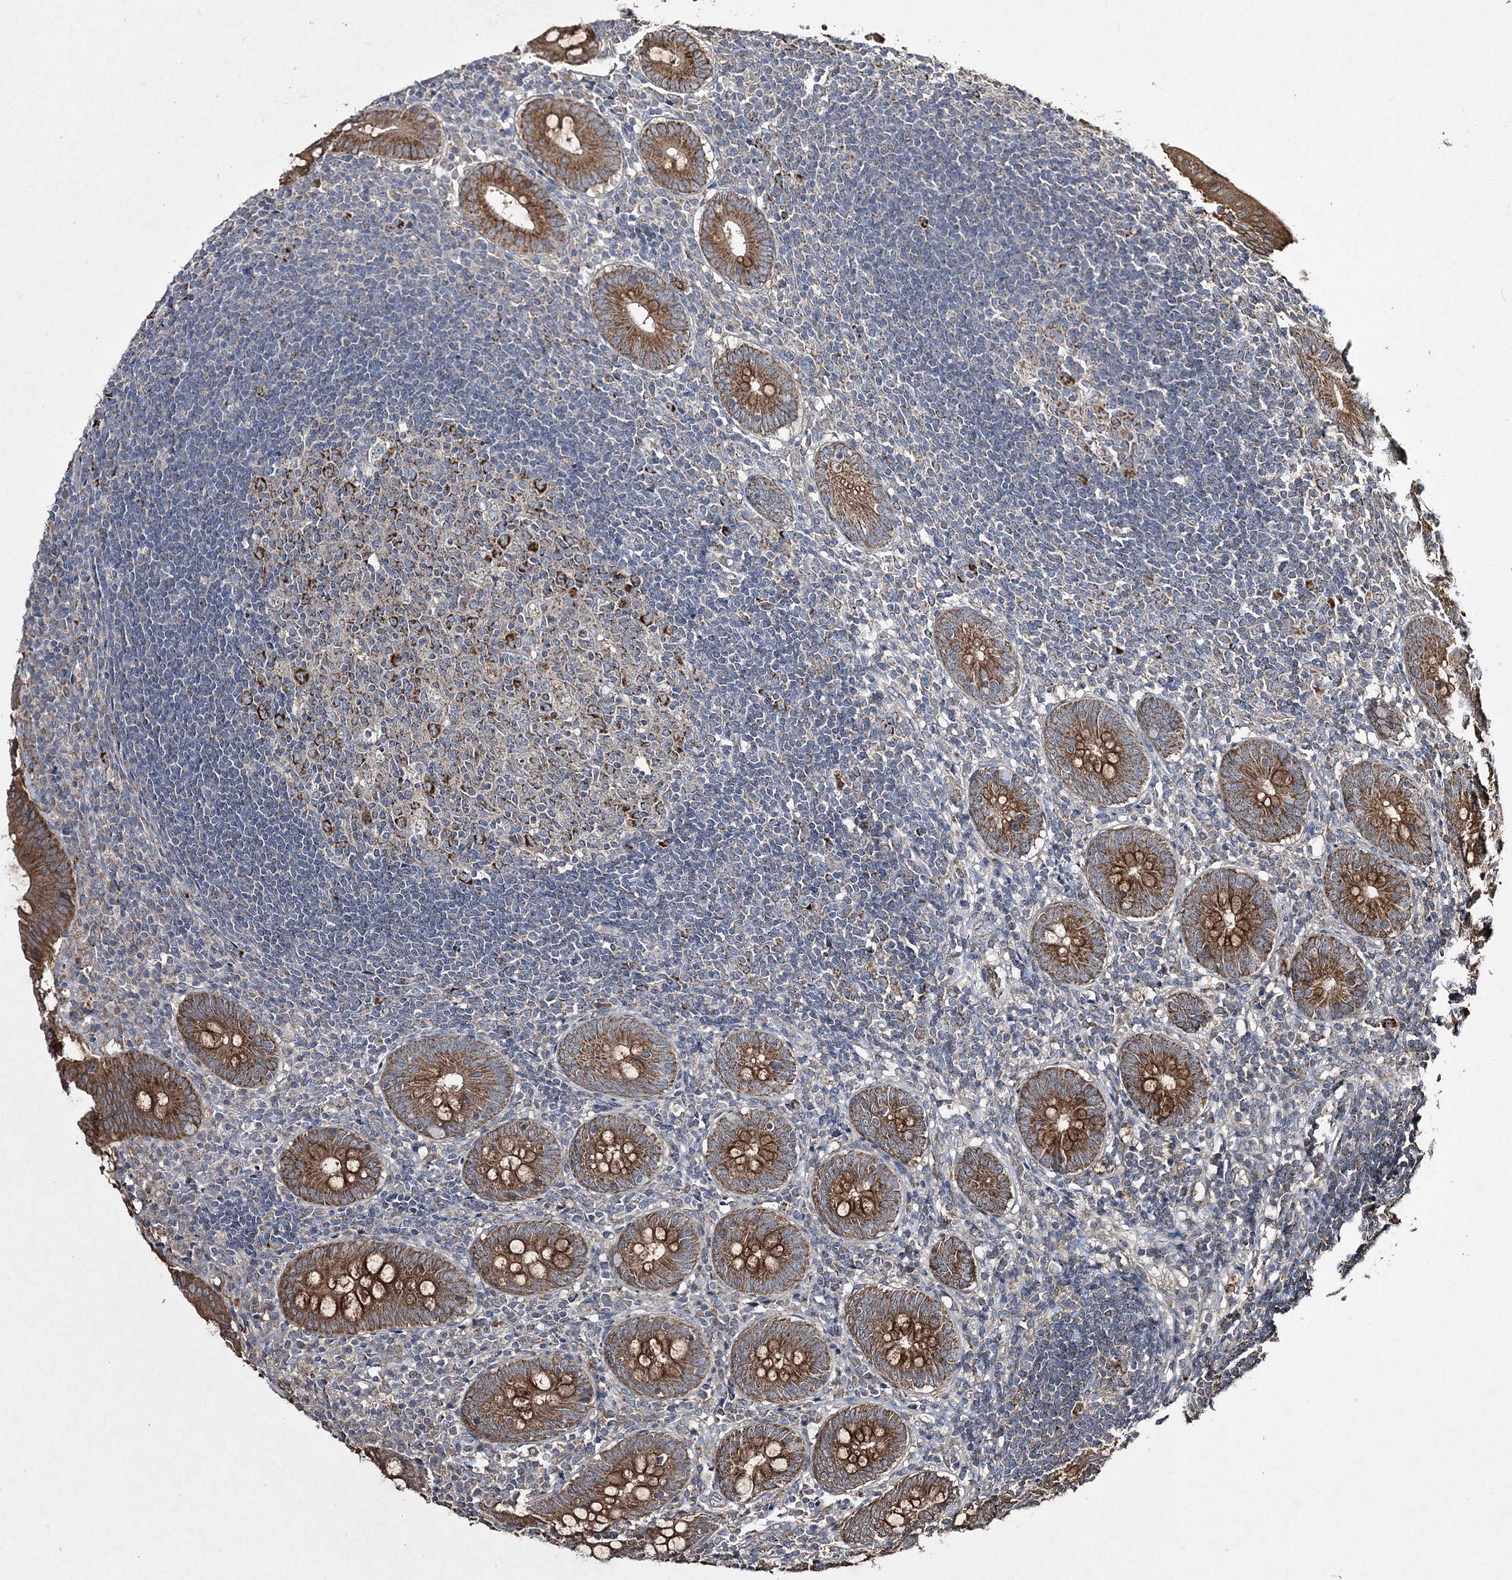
{"staining": {"intensity": "moderate", "quantity": ">75%", "location": "cytoplasmic/membranous"}, "tissue": "appendix", "cell_type": "Glandular cells", "image_type": "normal", "snomed": [{"axis": "morphology", "description": "Normal tissue, NOS"}, {"axis": "topography", "description": "Appendix"}], "caption": "The photomicrograph shows staining of benign appendix, revealing moderate cytoplasmic/membranous protein staining (brown color) within glandular cells.", "gene": "GRSF1", "patient": {"sex": "female", "age": 54}}